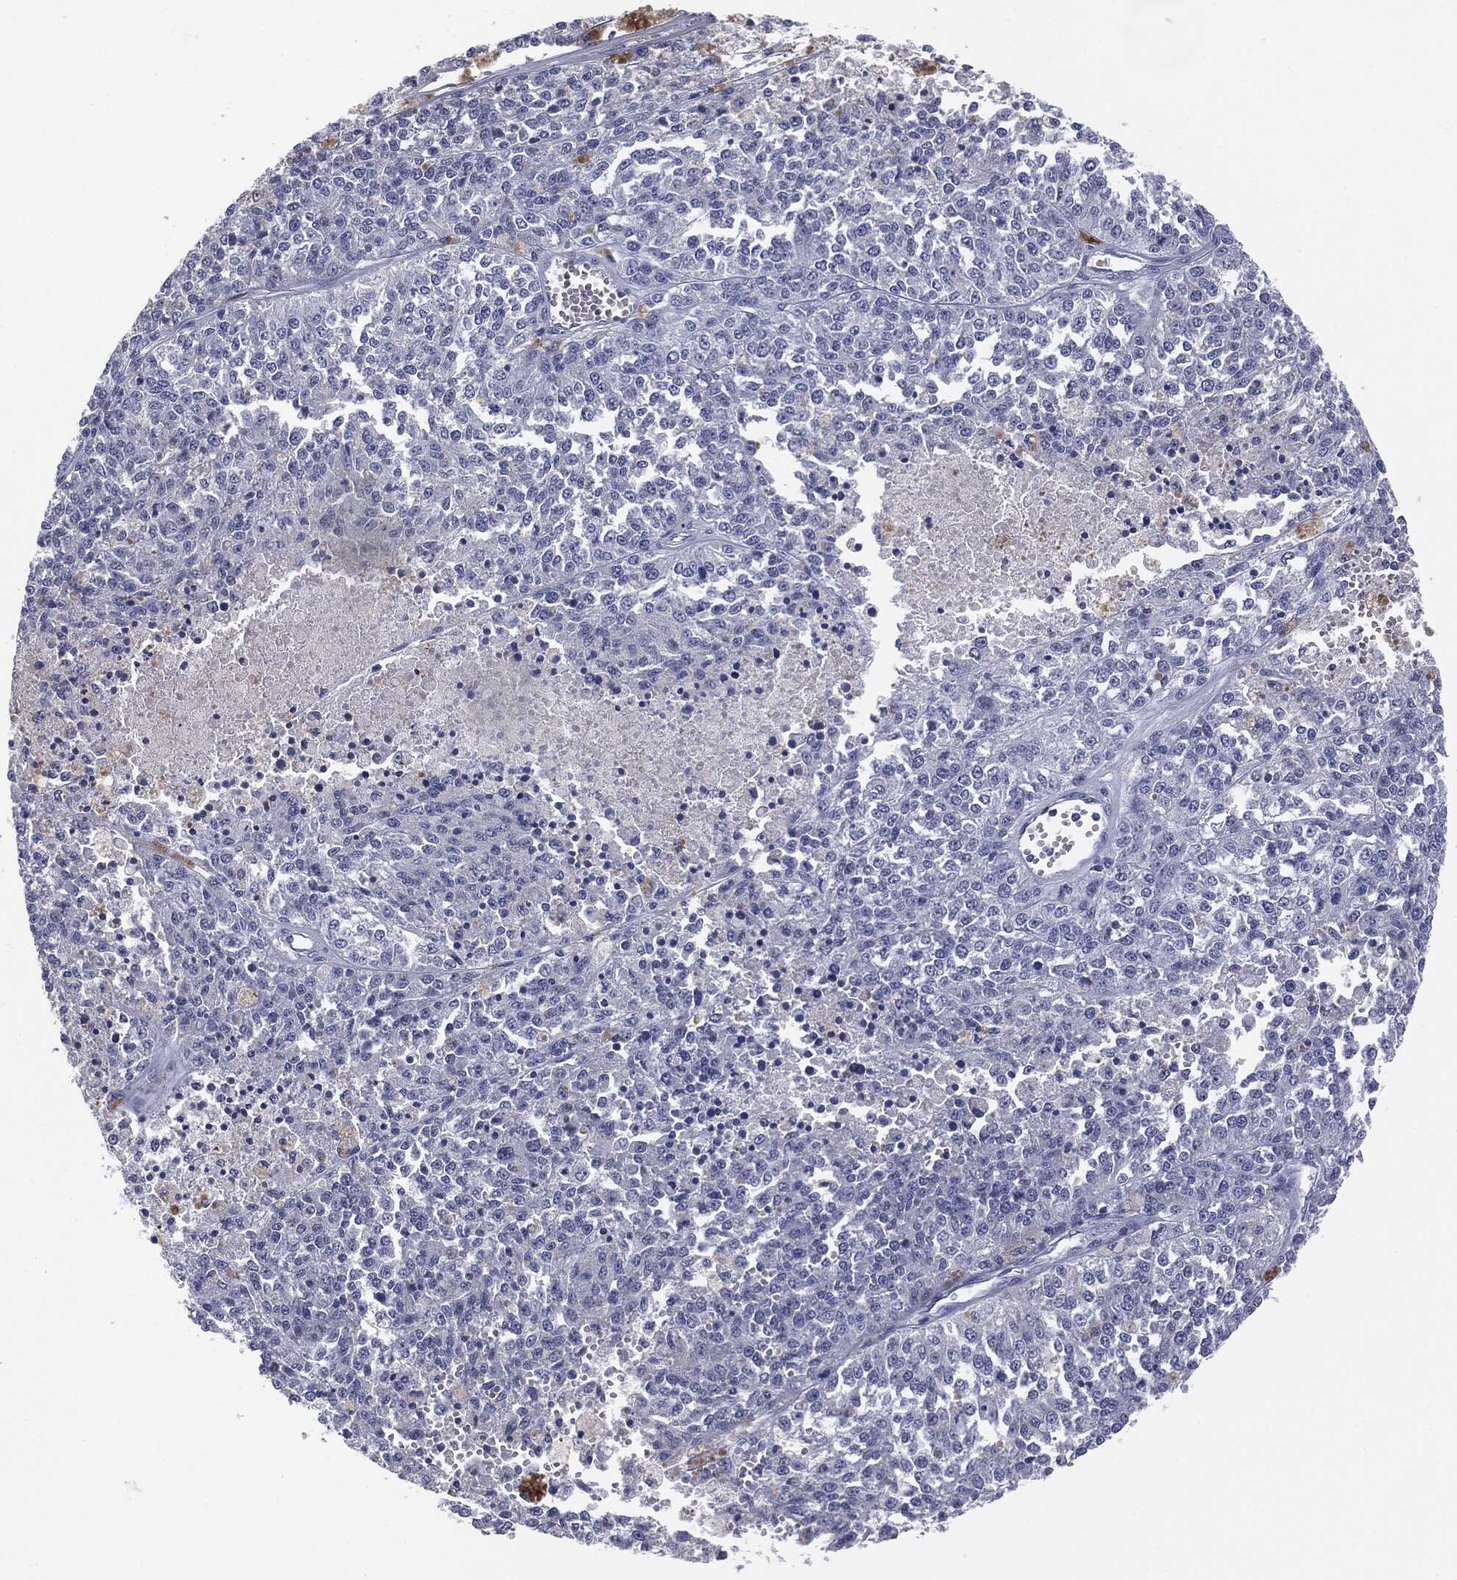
{"staining": {"intensity": "negative", "quantity": "none", "location": "none"}, "tissue": "melanoma", "cell_type": "Tumor cells", "image_type": "cancer", "snomed": [{"axis": "morphology", "description": "Malignant melanoma, Metastatic site"}, {"axis": "topography", "description": "Lymph node"}], "caption": "Immunohistochemistry (IHC) of human malignant melanoma (metastatic site) shows no expression in tumor cells. The staining is performed using DAB brown chromogen with nuclei counter-stained in using hematoxylin.", "gene": "MUC1", "patient": {"sex": "female", "age": 64}}